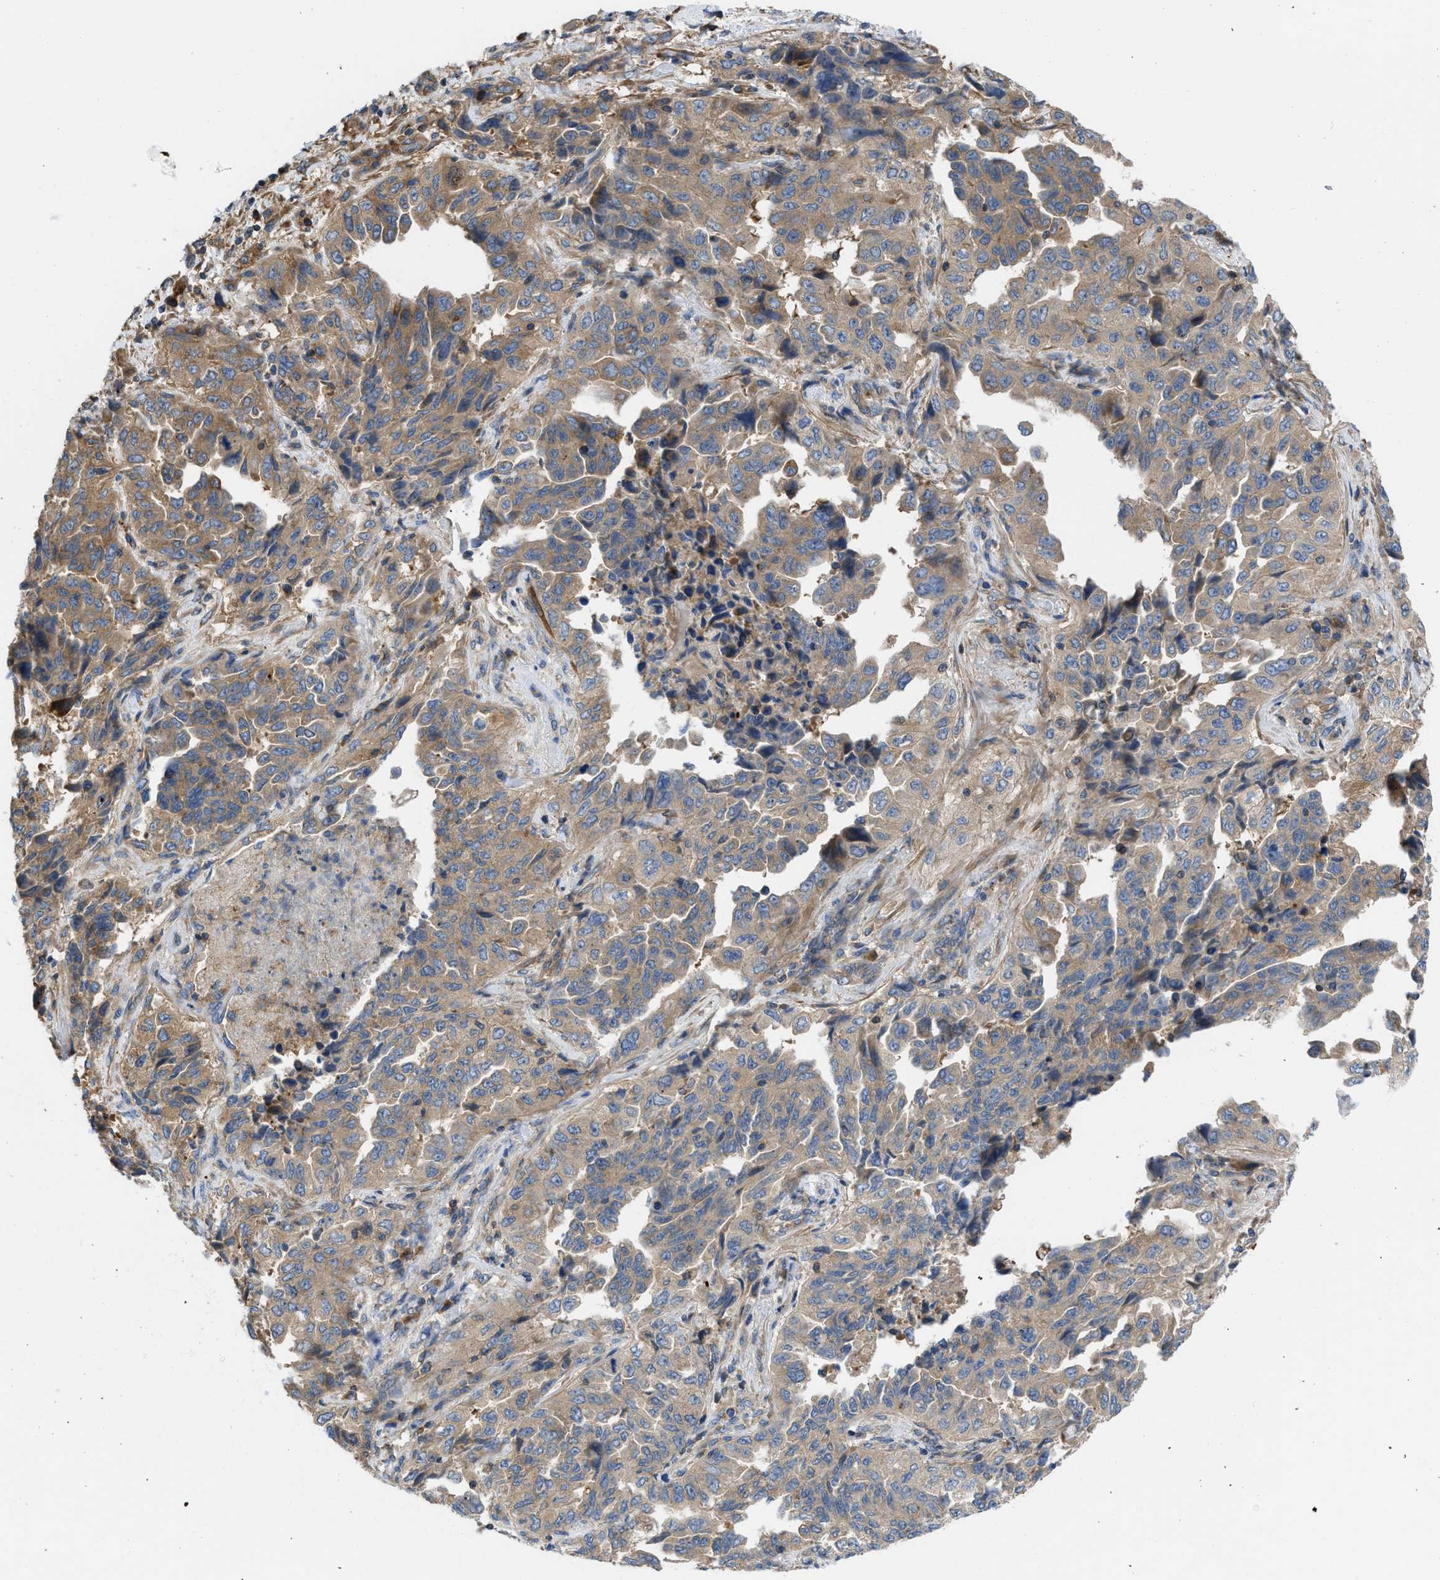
{"staining": {"intensity": "moderate", "quantity": ">75%", "location": "cytoplasmic/membranous"}, "tissue": "lung cancer", "cell_type": "Tumor cells", "image_type": "cancer", "snomed": [{"axis": "morphology", "description": "Adenocarcinoma, NOS"}, {"axis": "topography", "description": "Lung"}], "caption": "Immunohistochemical staining of lung adenocarcinoma reveals medium levels of moderate cytoplasmic/membranous staining in approximately >75% of tumor cells.", "gene": "CHKB", "patient": {"sex": "female", "age": 51}}